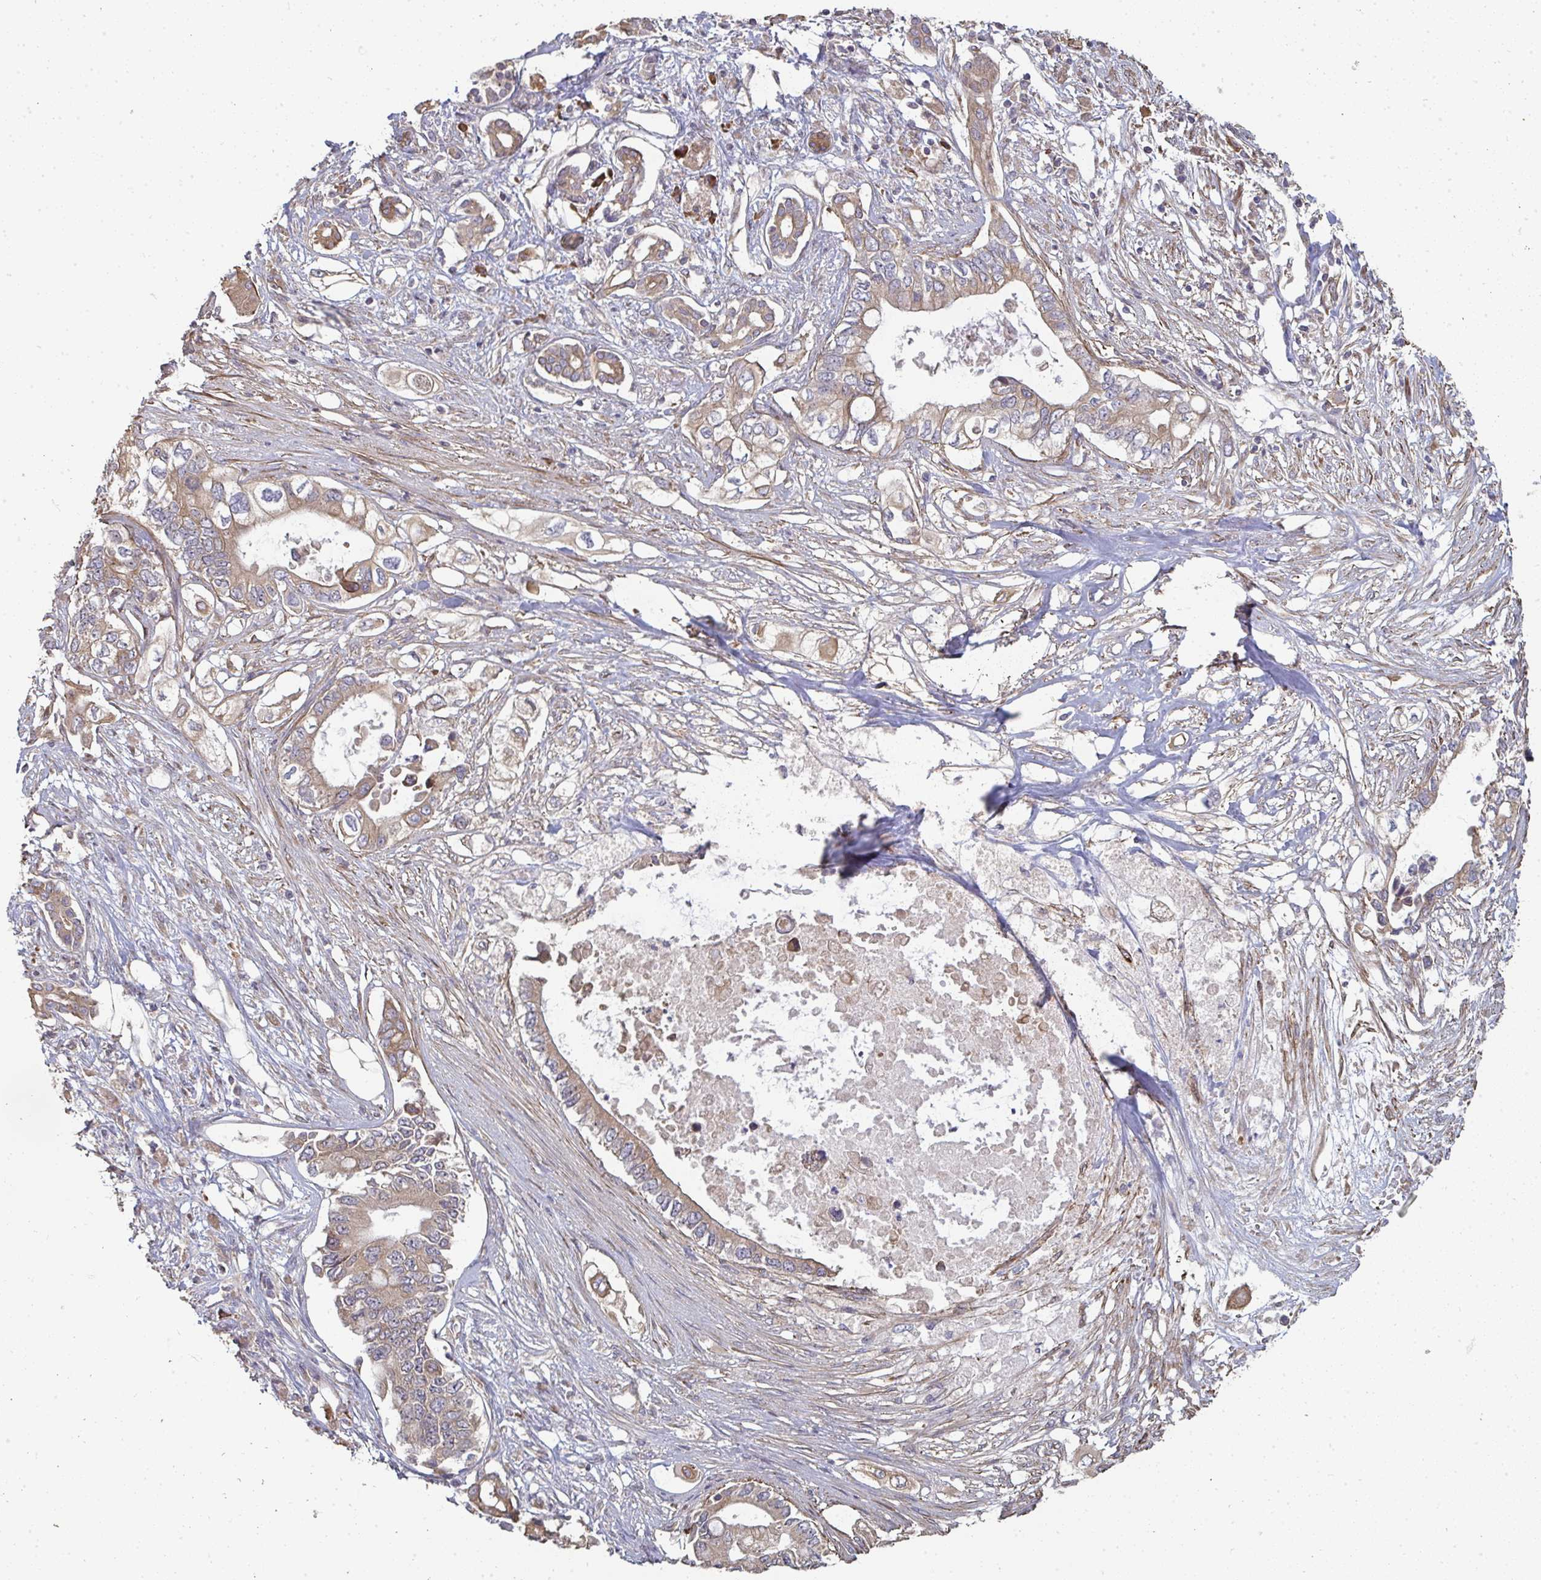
{"staining": {"intensity": "moderate", "quantity": ">75%", "location": "cytoplasmic/membranous"}, "tissue": "pancreatic cancer", "cell_type": "Tumor cells", "image_type": "cancer", "snomed": [{"axis": "morphology", "description": "Adenocarcinoma, NOS"}, {"axis": "topography", "description": "Pancreas"}], "caption": "The immunohistochemical stain labels moderate cytoplasmic/membranous expression in tumor cells of pancreatic cancer (adenocarcinoma) tissue.", "gene": "ZFYVE28", "patient": {"sex": "female", "age": 63}}